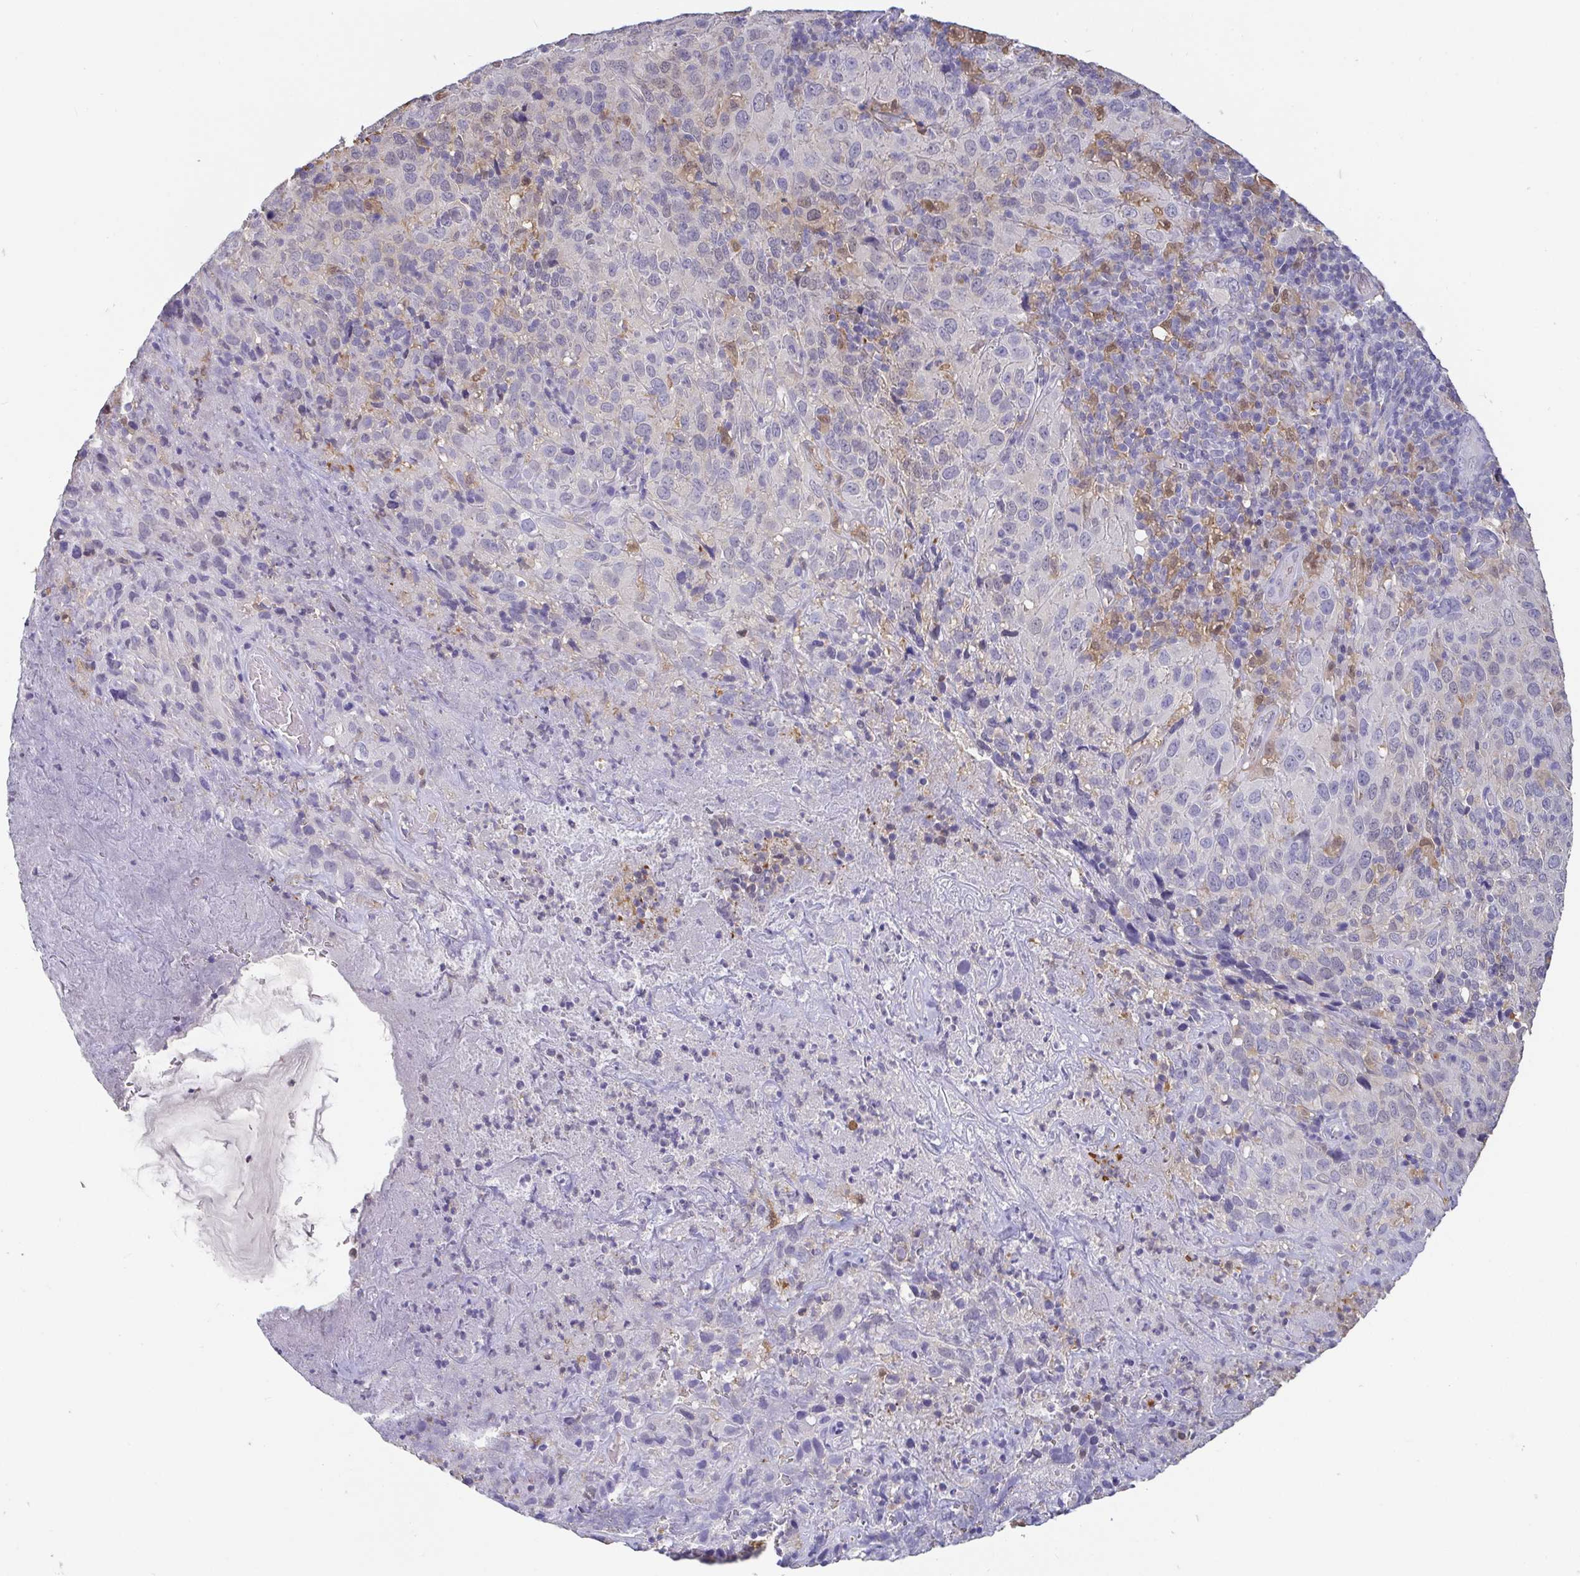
{"staining": {"intensity": "negative", "quantity": "none", "location": "none"}, "tissue": "cervical cancer", "cell_type": "Tumor cells", "image_type": "cancer", "snomed": [{"axis": "morphology", "description": "Squamous cell carcinoma, NOS"}, {"axis": "topography", "description": "Cervix"}], "caption": "Human squamous cell carcinoma (cervical) stained for a protein using immunohistochemistry (IHC) demonstrates no staining in tumor cells.", "gene": "IDH1", "patient": {"sex": "female", "age": 51}}